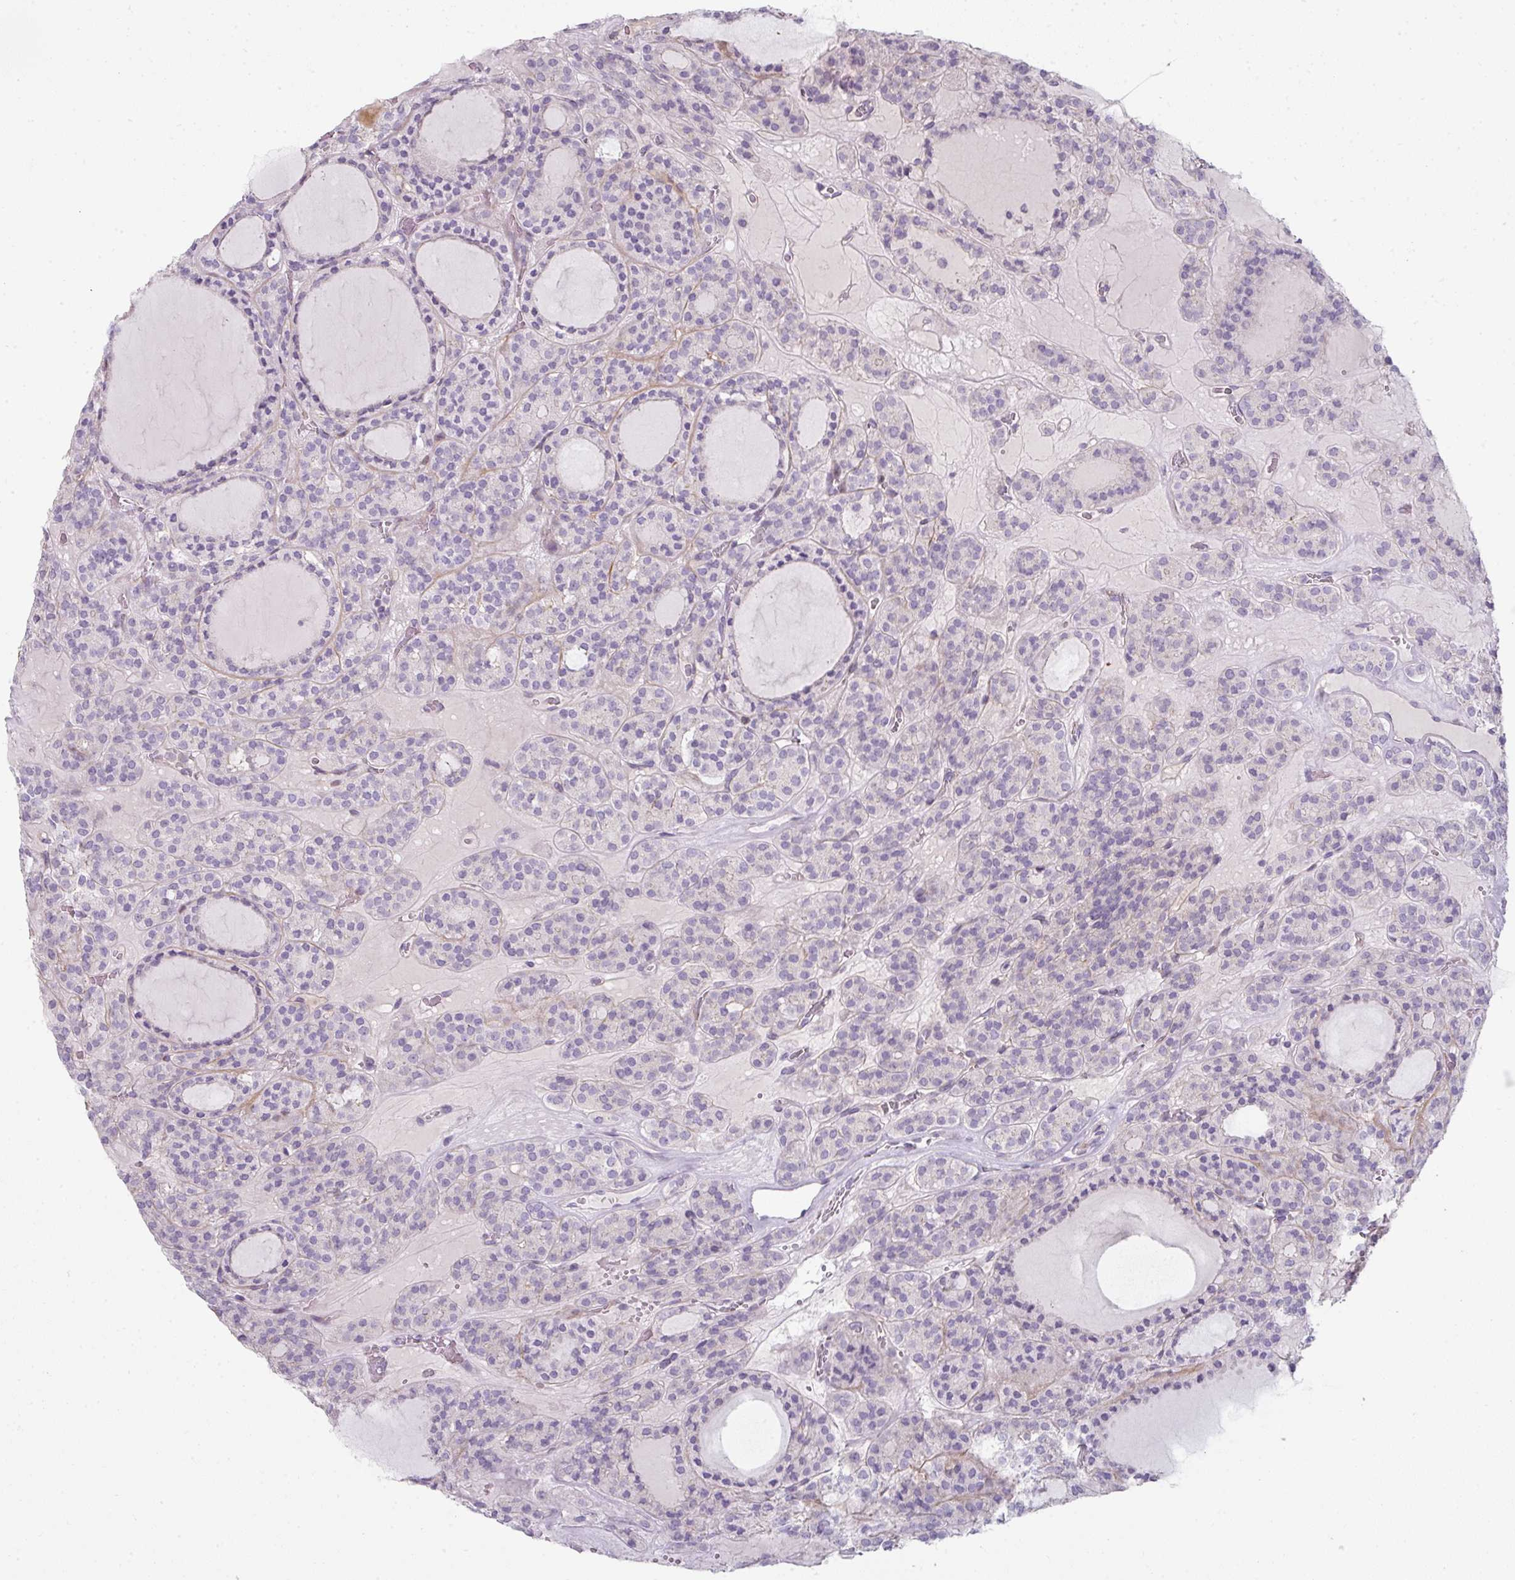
{"staining": {"intensity": "negative", "quantity": "none", "location": "none"}, "tissue": "thyroid cancer", "cell_type": "Tumor cells", "image_type": "cancer", "snomed": [{"axis": "morphology", "description": "Follicular adenoma carcinoma, NOS"}, {"axis": "topography", "description": "Thyroid gland"}], "caption": "Tumor cells show no significant protein staining in thyroid follicular adenoma carcinoma. (DAB immunohistochemistry (IHC), high magnification).", "gene": "FHAD1", "patient": {"sex": "female", "age": 63}}